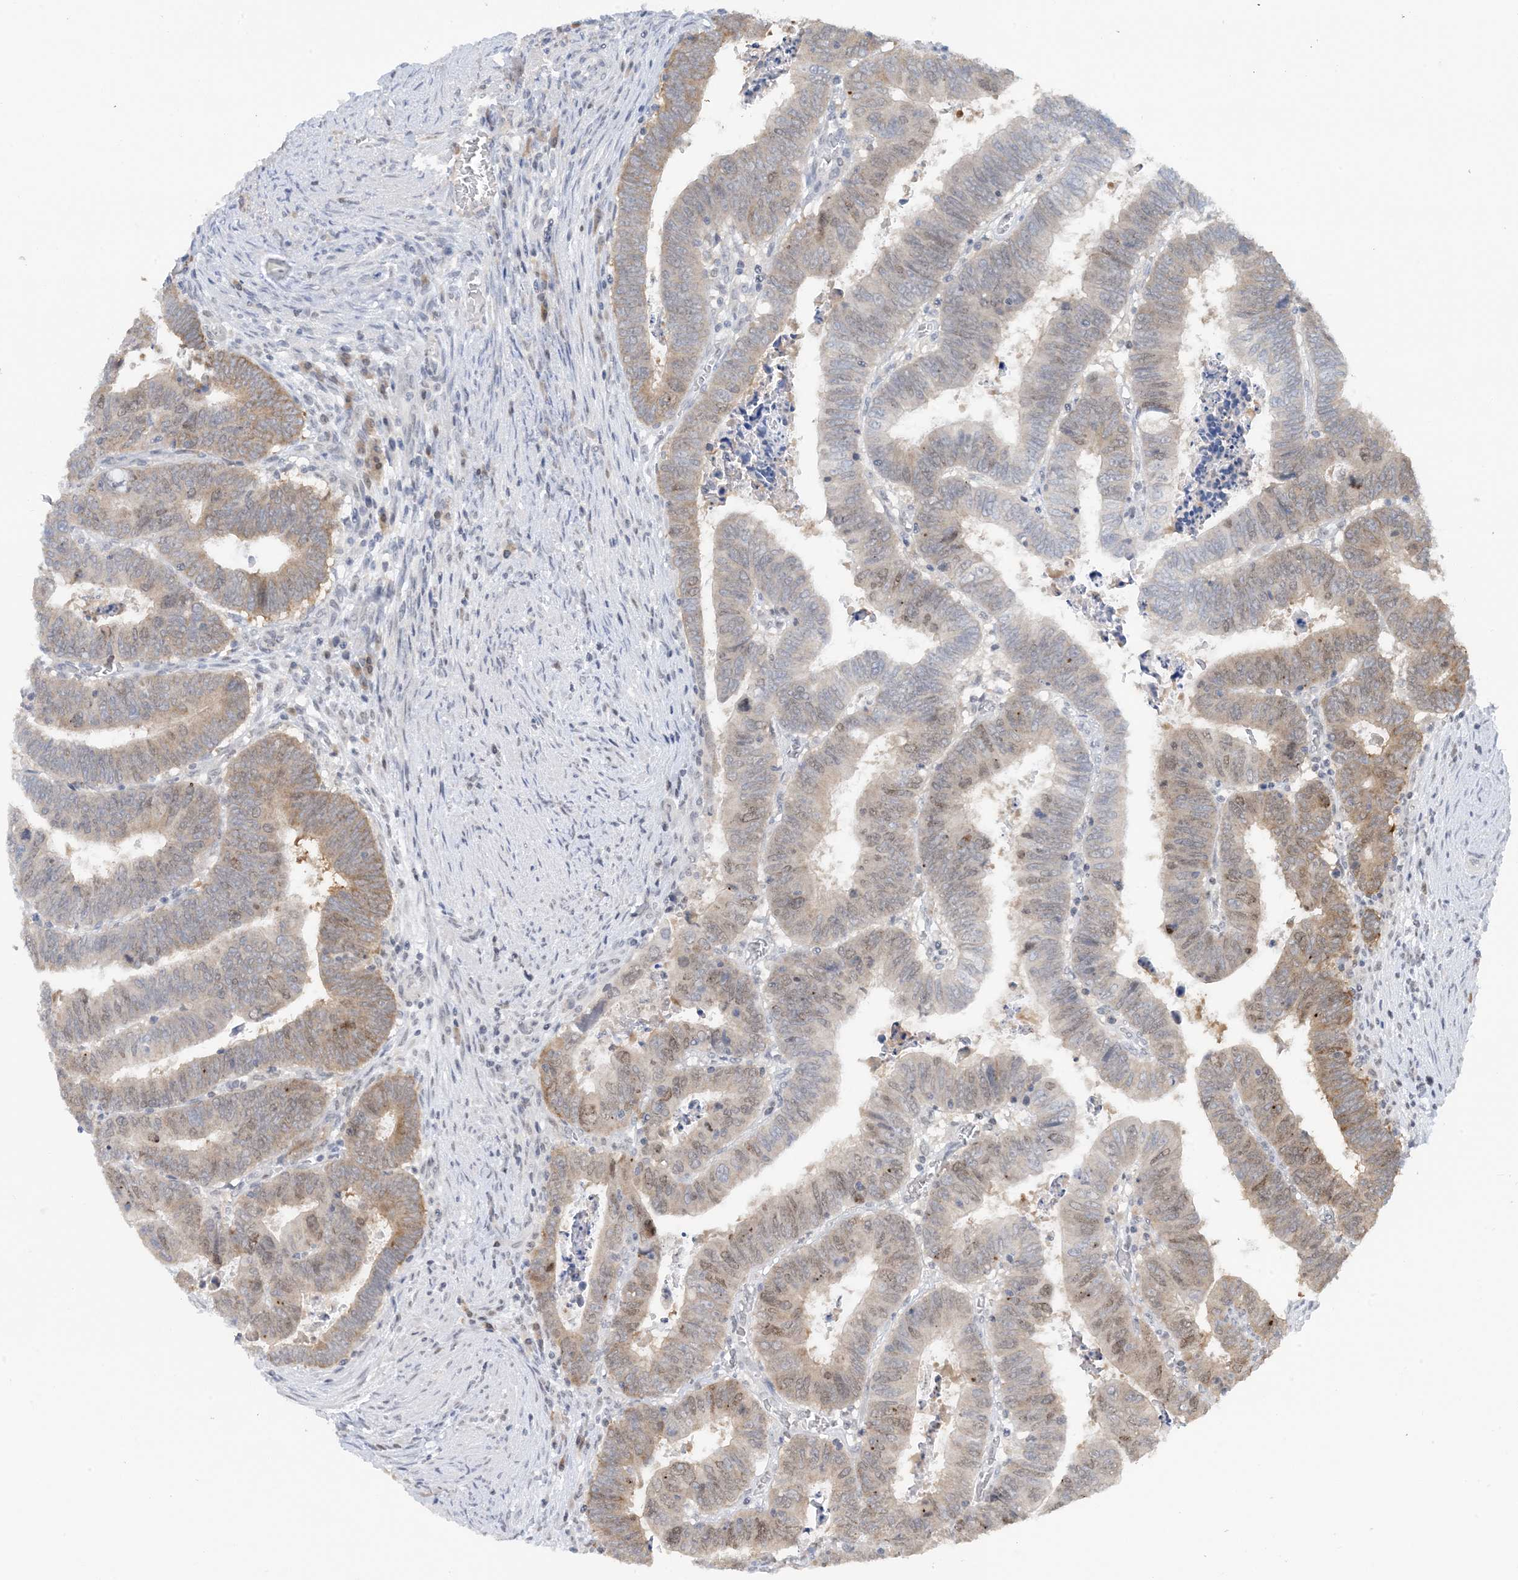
{"staining": {"intensity": "moderate", "quantity": "25%-75%", "location": "cytoplasmic/membranous,nuclear"}, "tissue": "colorectal cancer", "cell_type": "Tumor cells", "image_type": "cancer", "snomed": [{"axis": "morphology", "description": "Normal tissue, NOS"}, {"axis": "morphology", "description": "Adenocarcinoma, NOS"}, {"axis": "topography", "description": "Rectum"}], "caption": "The immunohistochemical stain labels moderate cytoplasmic/membranous and nuclear positivity in tumor cells of adenocarcinoma (colorectal) tissue.", "gene": "ACYP2", "patient": {"sex": "female", "age": 65}}